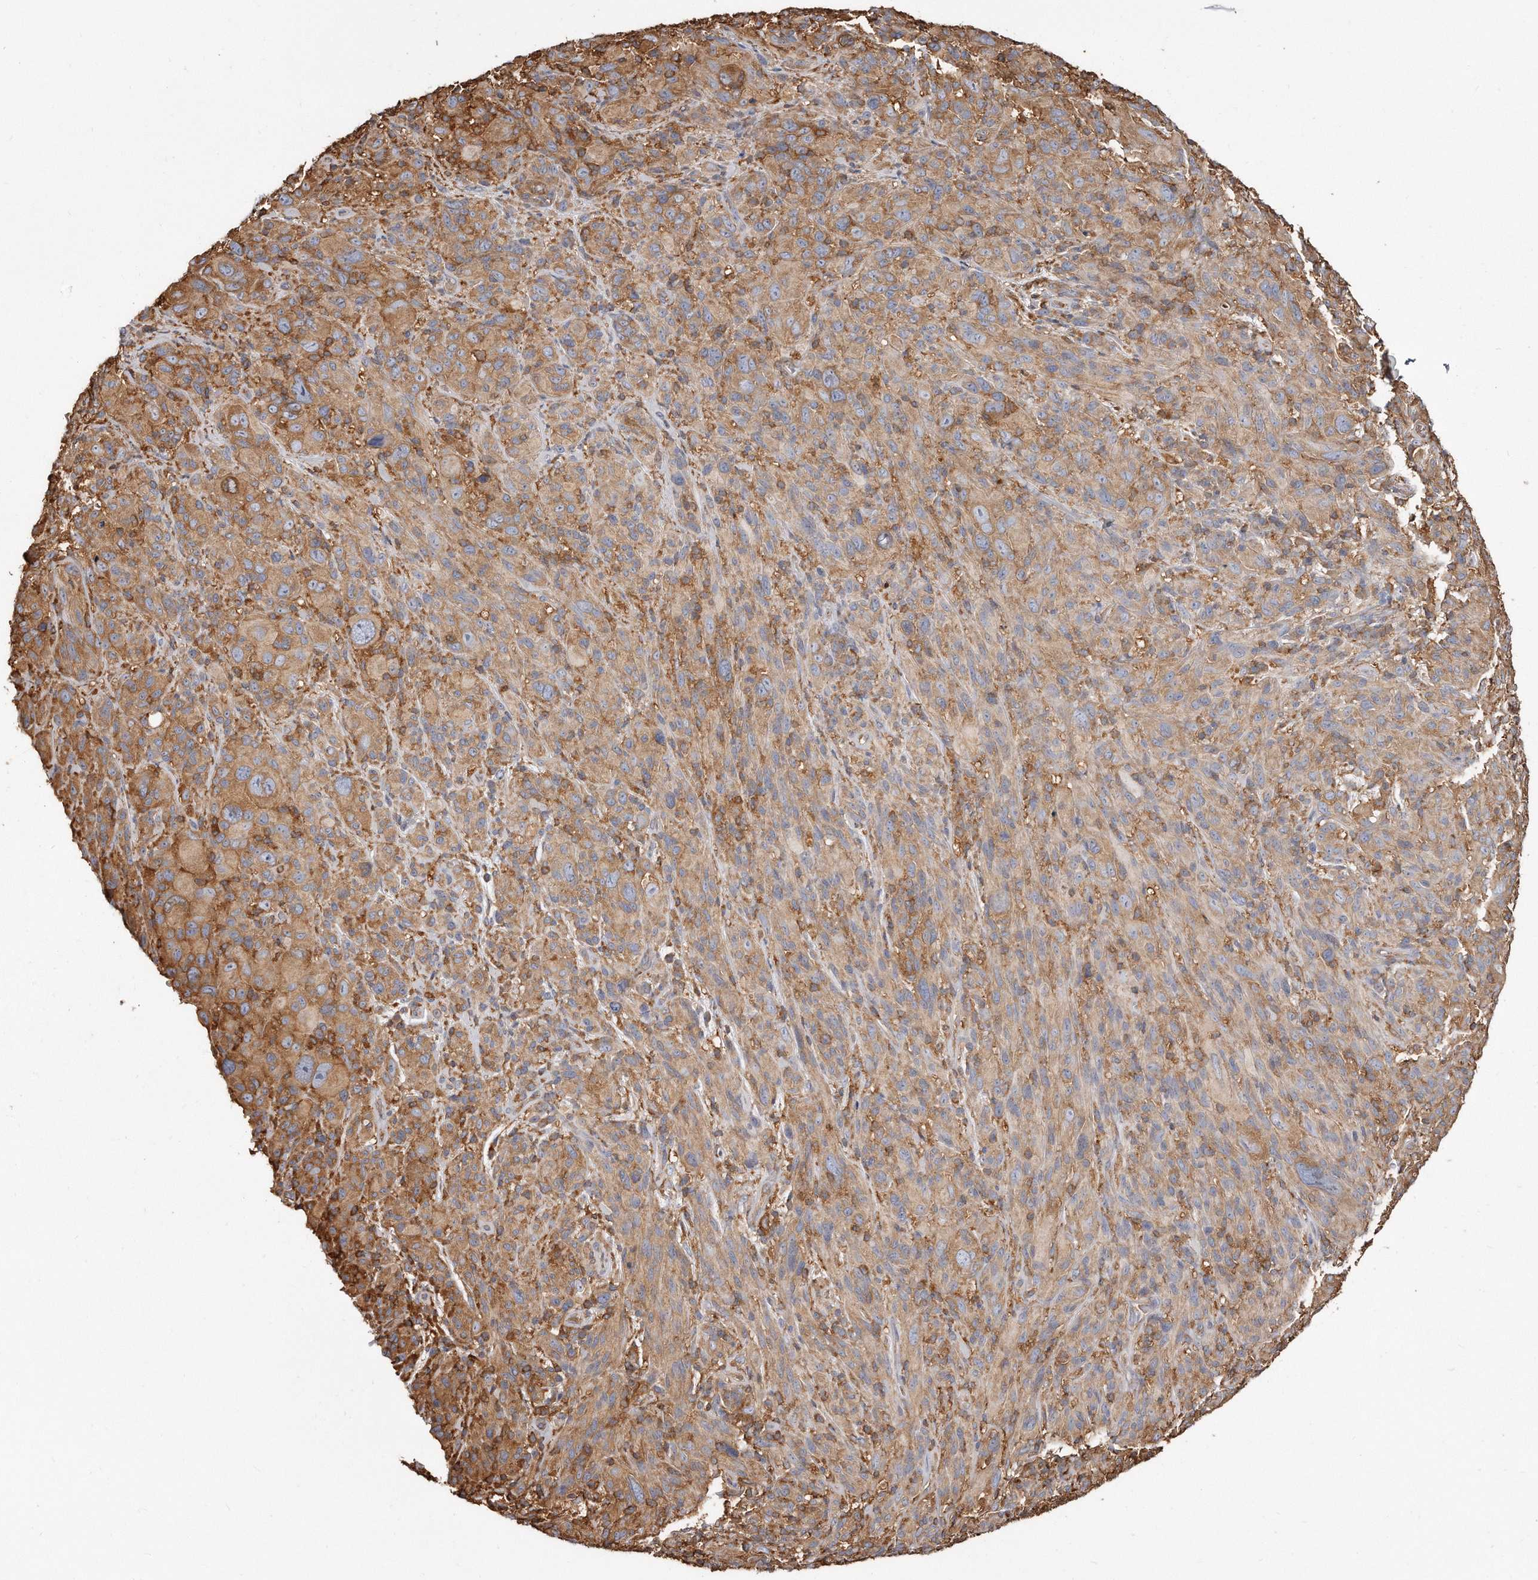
{"staining": {"intensity": "moderate", "quantity": "25%-75%", "location": "cytoplasmic/membranous"}, "tissue": "melanoma", "cell_type": "Tumor cells", "image_type": "cancer", "snomed": [{"axis": "morphology", "description": "Malignant melanoma, NOS"}, {"axis": "topography", "description": "Skin of head"}], "caption": "Protein expression analysis of human melanoma reveals moderate cytoplasmic/membranous positivity in about 25%-75% of tumor cells.", "gene": "CAP1", "patient": {"sex": "male", "age": 96}}